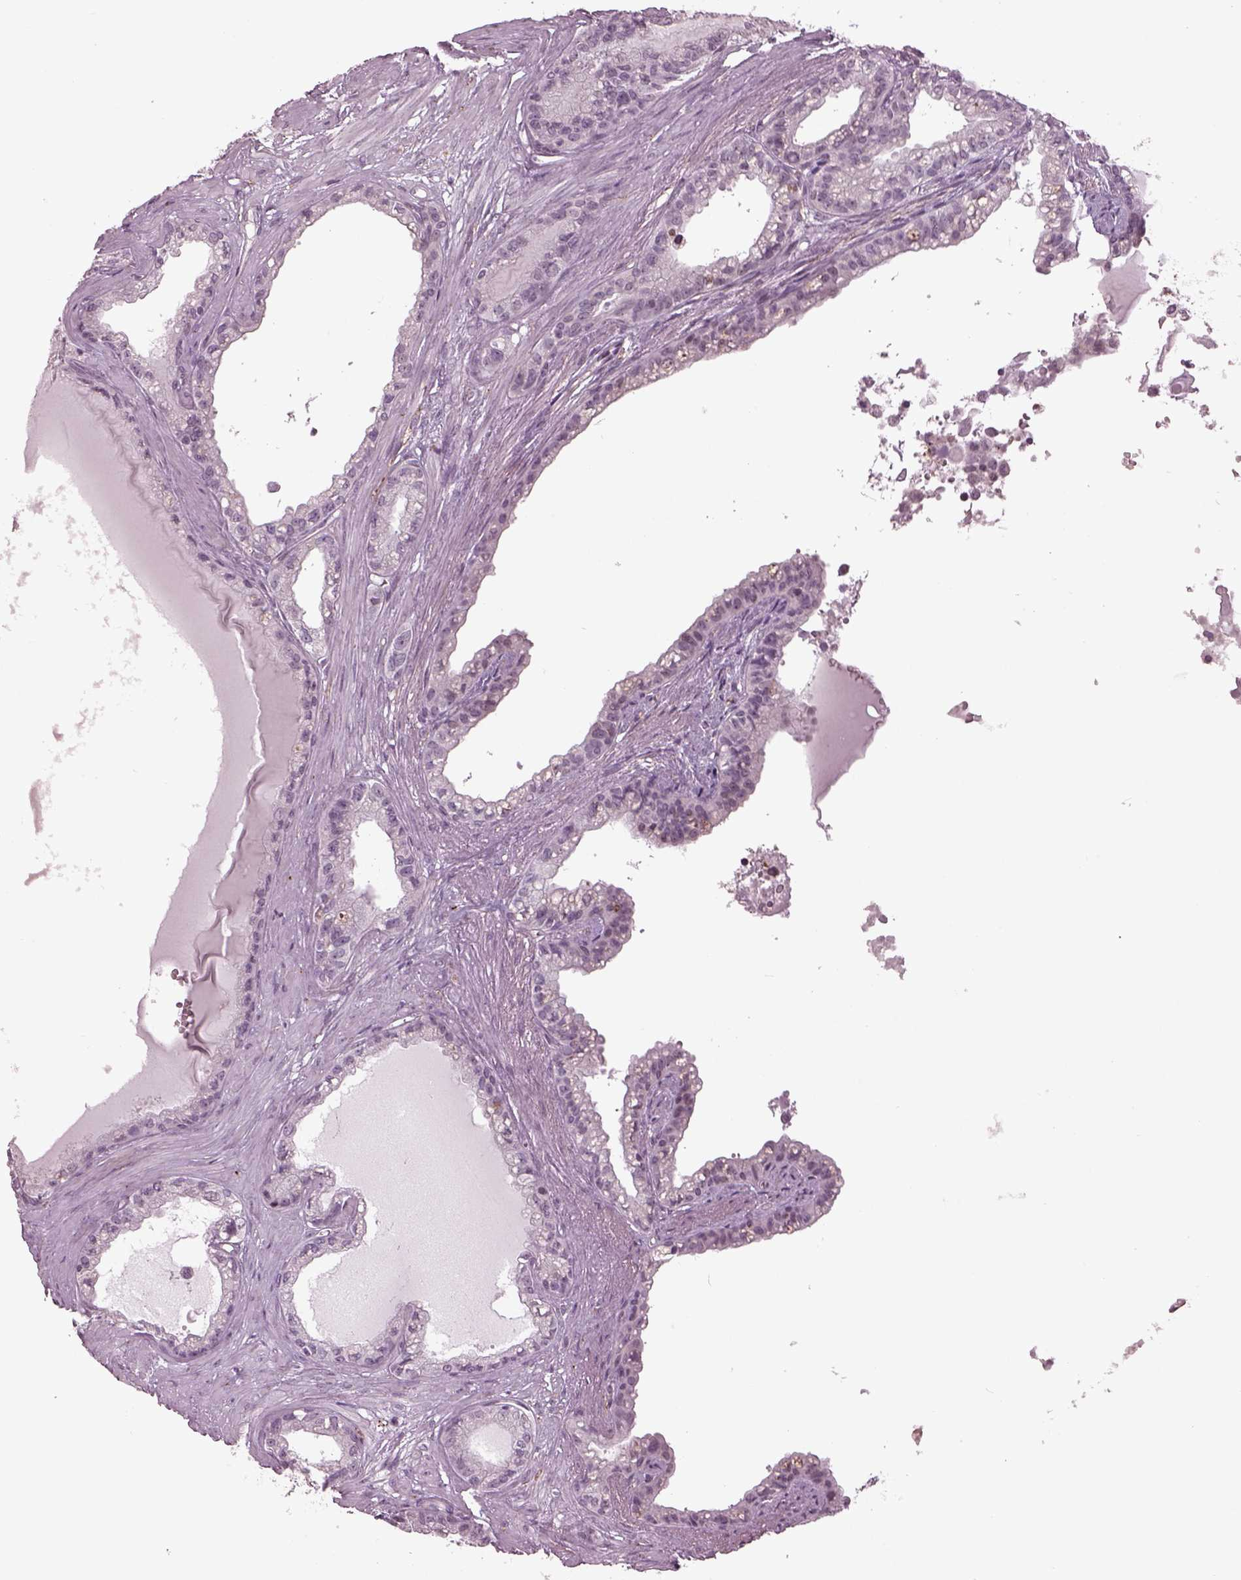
{"staining": {"intensity": "negative", "quantity": "none", "location": "none"}, "tissue": "seminal vesicle", "cell_type": "Glandular cells", "image_type": "normal", "snomed": [{"axis": "morphology", "description": "Normal tissue, NOS"}, {"axis": "morphology", "description": "Urothelial carcinoma, NOS"}, {"axis": "topography", "description": "Urinary bladder"}, {"axis": "topography", "description": "Seminal veicle"}], "caption": "This is an immunohistochemistry (IHC) image of unremarkable human seminal vesicle. There is no positivity in glandular cells.", "gene": "GAL", "patient": {"sex": "male", "age": 76}}